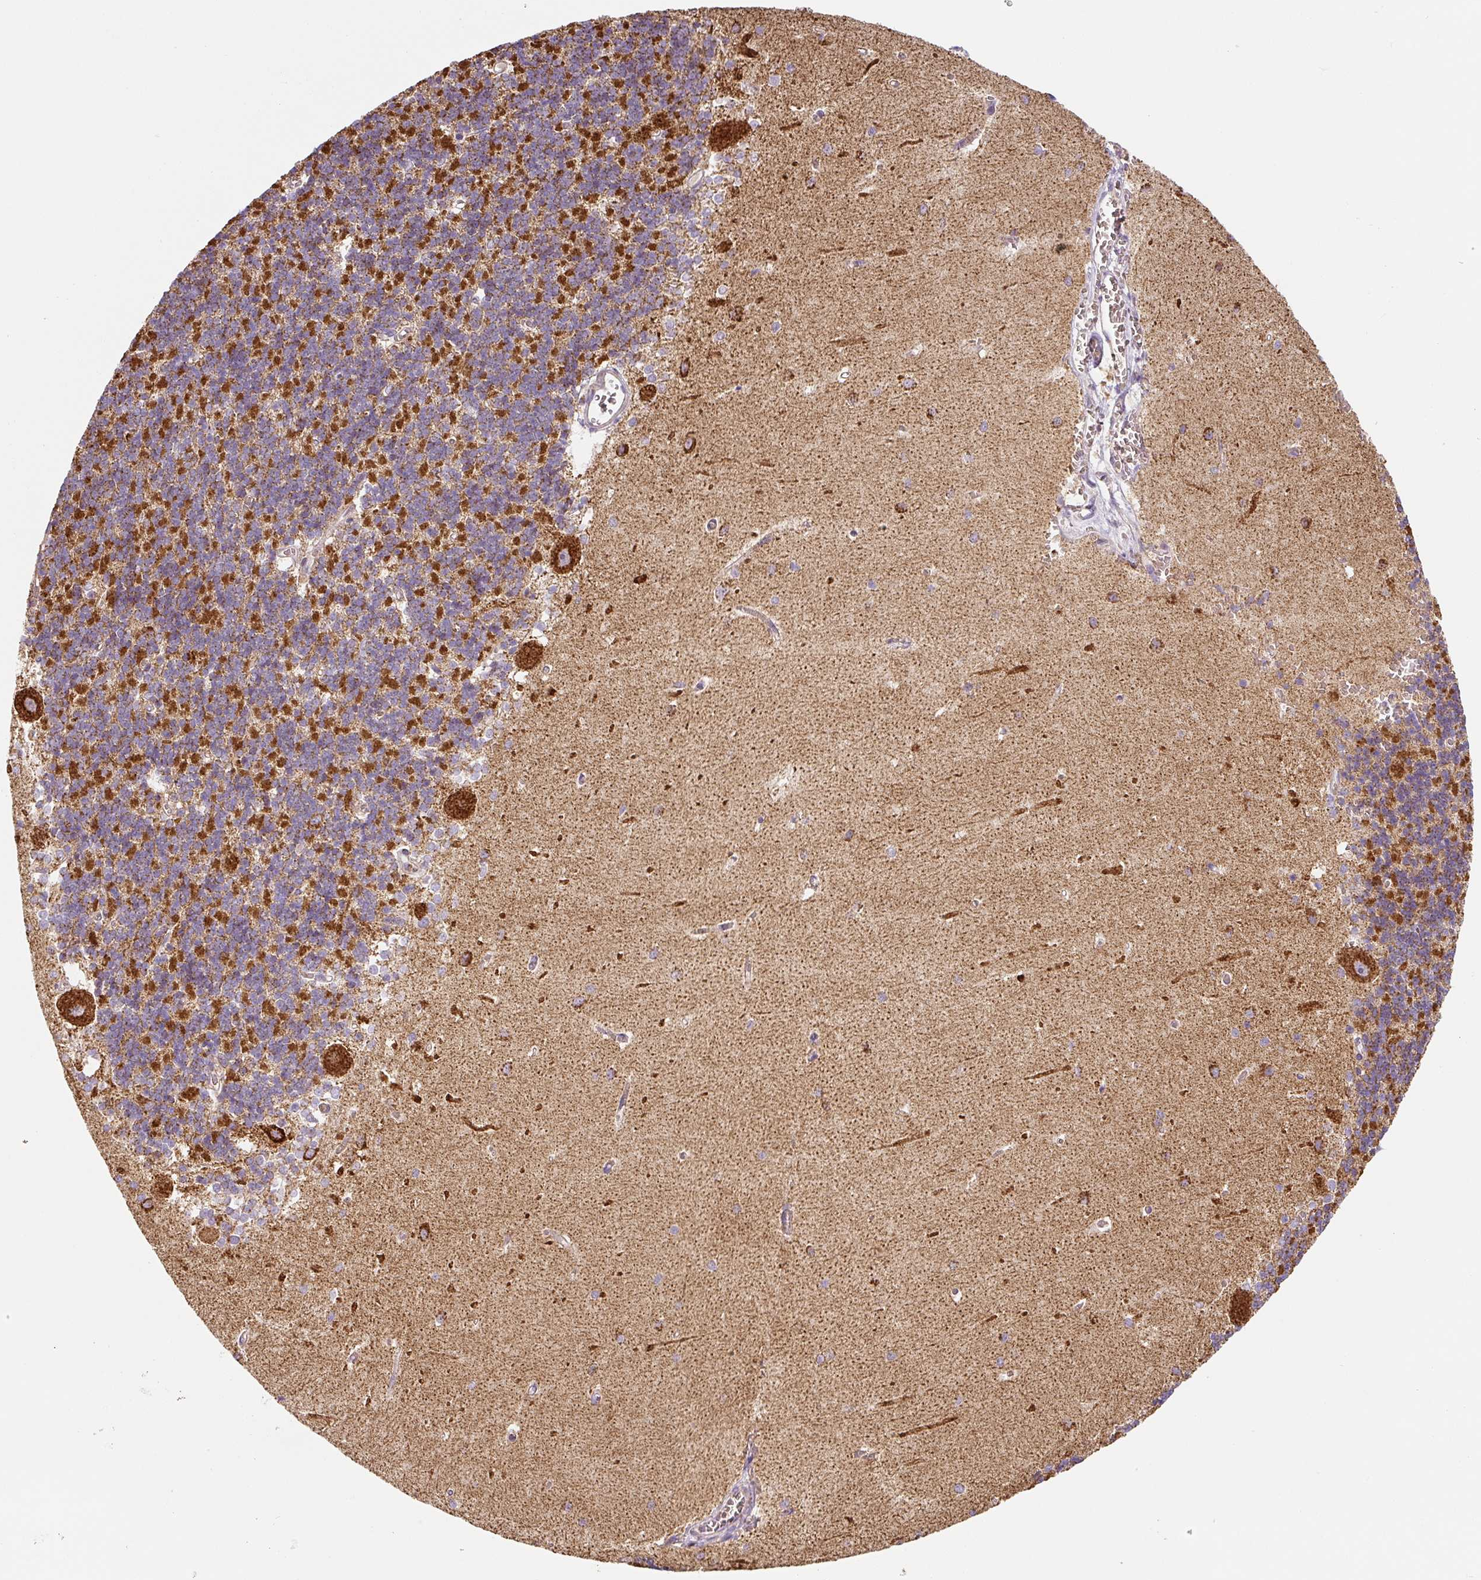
{"staining": {"intensity": "strong", "quantity": "25%-75%", "location": "cytoplasmic/membranous"}, "tissue": "cerebellum", "cell_type": "Cells in granular layer", "image_type": "normal", "snomed": [{"axis": "morphology", "description": "Normal tissue, NOS"}, {"axis": "topography", "description": "Cerebellum"}], "caption": "Immunohistochemical staining of benign cerebellum demonstrates 25%-75% levels of strong cytoplasmic/membranous protein positivity in approximately 25%-75% of cells in granular layer.", "gene": "MT", "patient": {"sex": "male", "age": 37}}